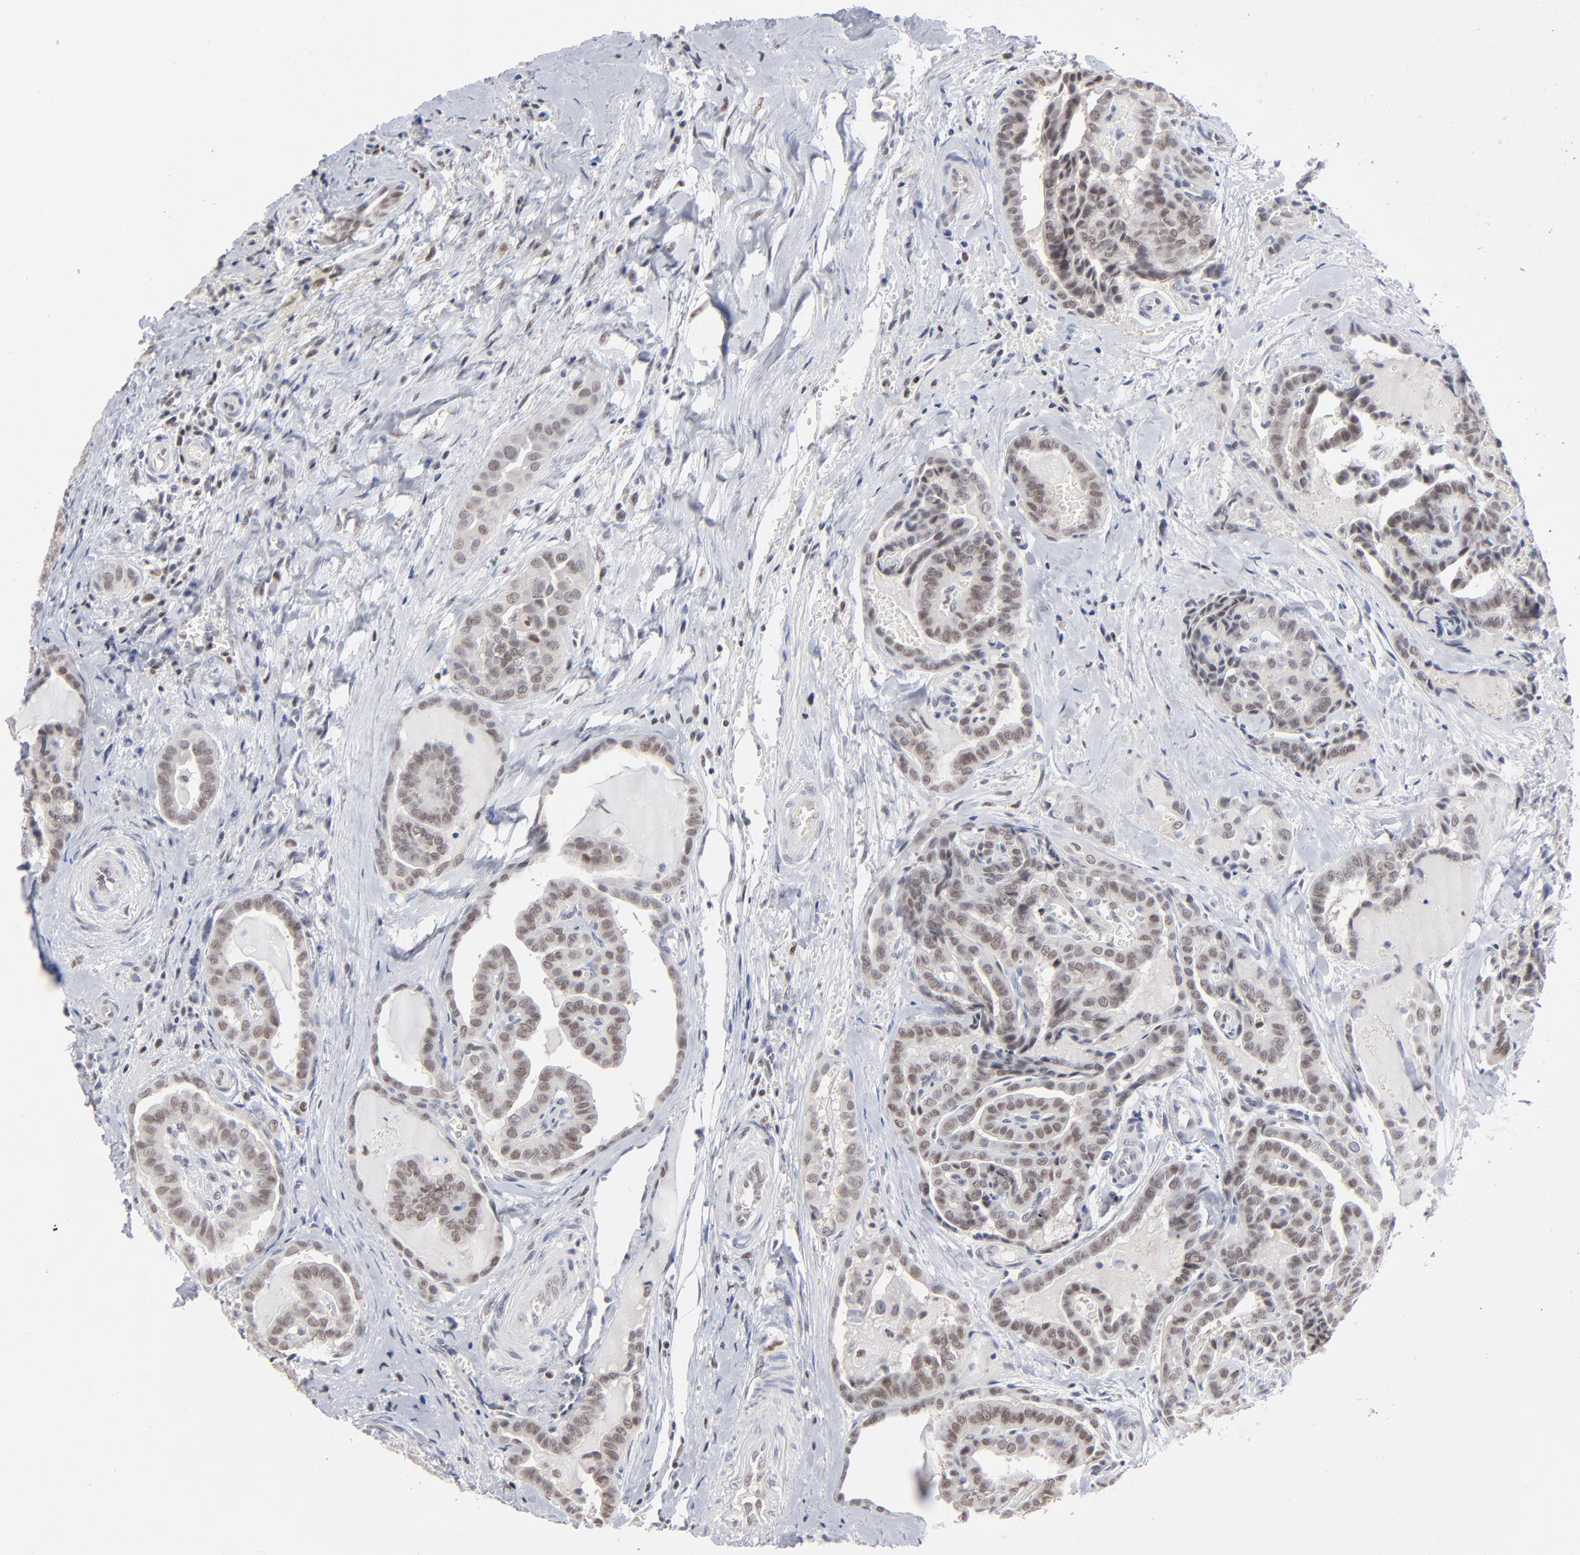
{"staining": {"intensity": "weak", "quantity": "25%-75%", "location": "nuclear"}, "tissue": "thyroid cancer", "cell_type": "Tumor cells", "image_type": "cancer", "snomed": [{"axis": "morphology", "description": "Carcinoma, NOS"}, {"axis": "topography", "description": "Thyroid gland"}], "caption": "Thyroid cancer stained with immunohistochemistry reveals weak nuclear expression in about 25%-75% of tumor cells.", "gene": "MAX", "patient": {"sex": "female", "age": 91}}